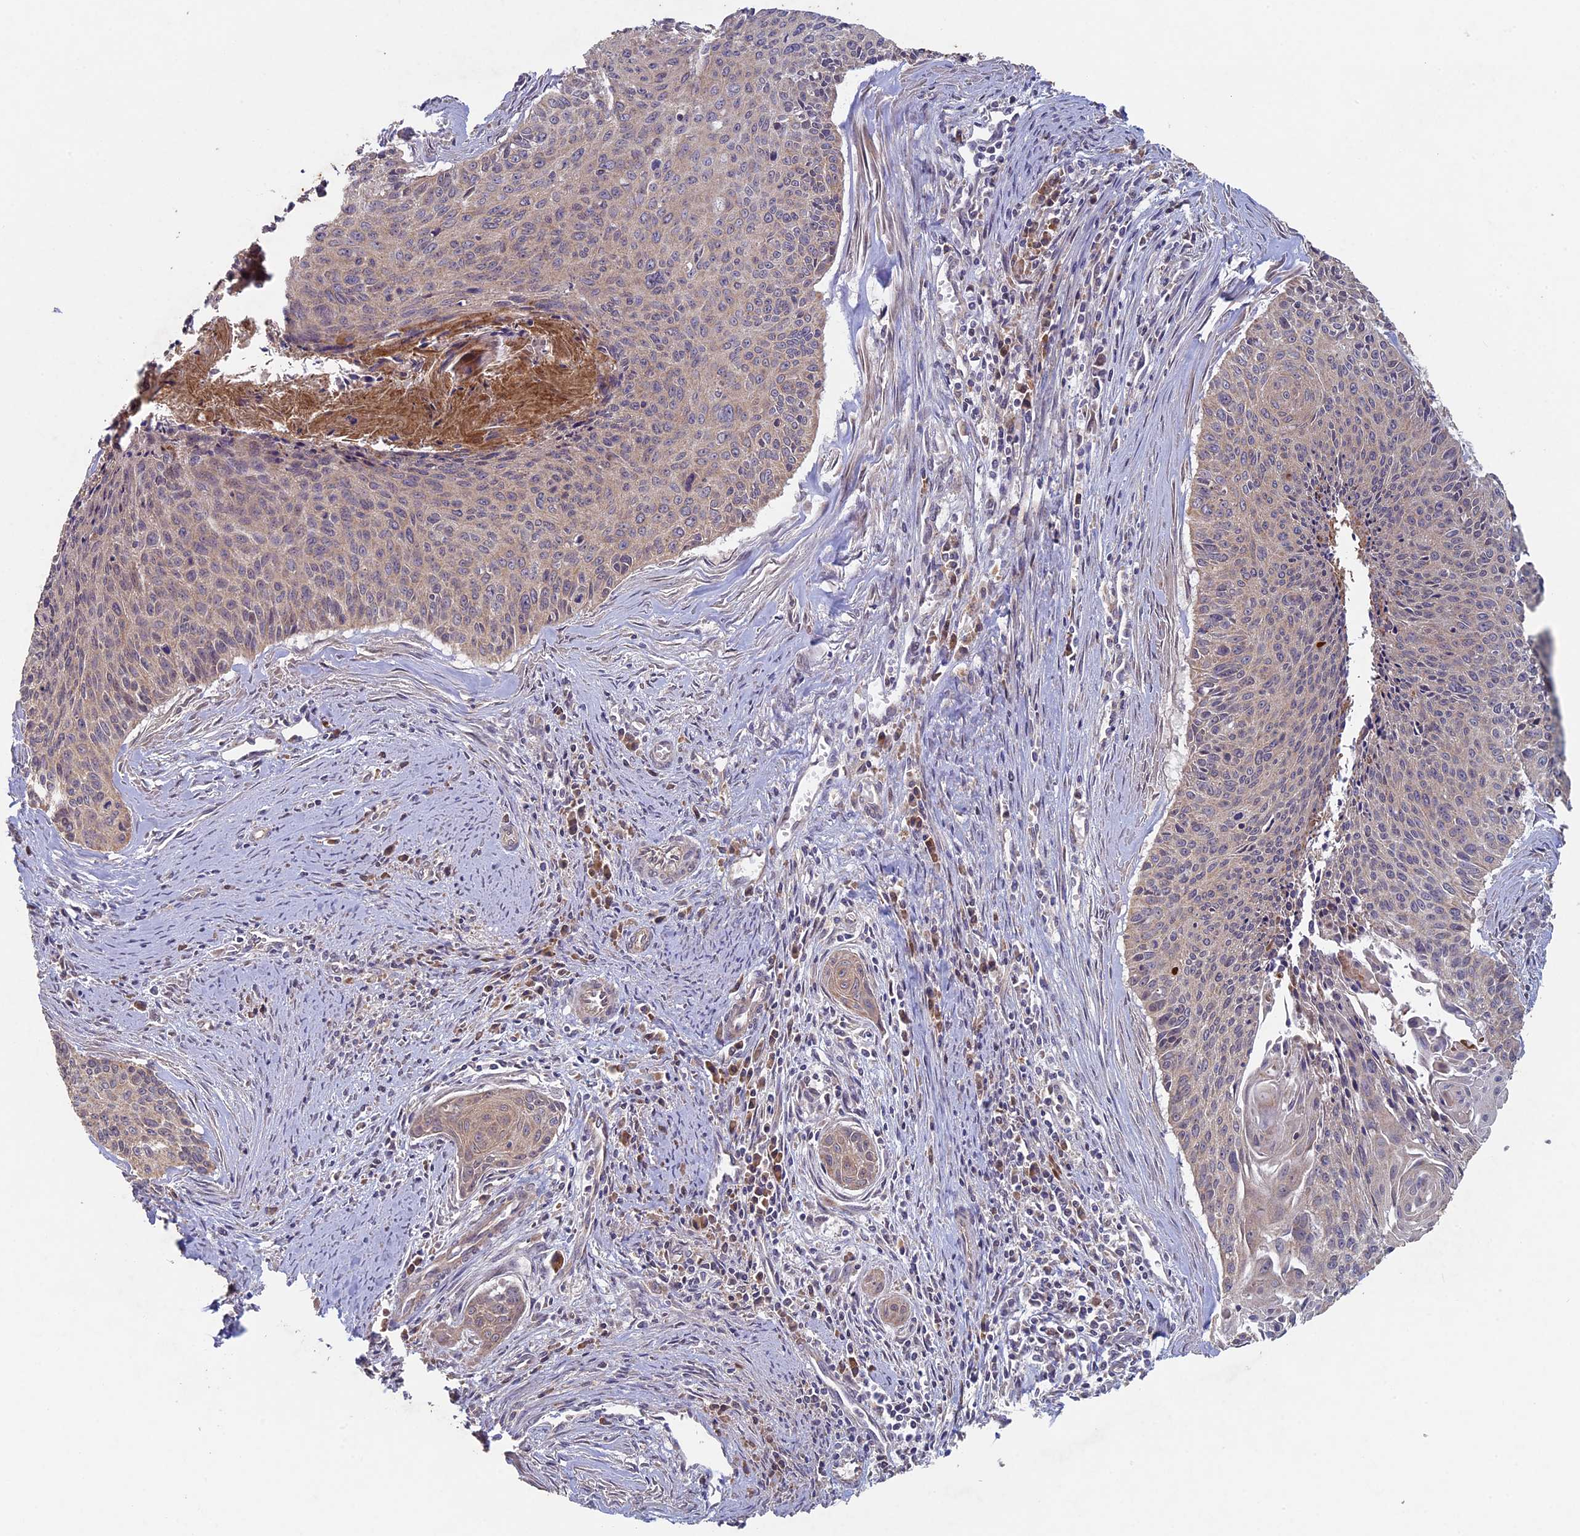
{"staining": {"intensity": "weak", "quantity": "25%-75%", "location": "cytoplasmic/membranous"}, "tissue": "cervical cancer", "cell_type": "Tumor cells", "image_type": "cancer", "snomed": [{"axis": "morphology", "description": "Squamous cell carcinoma, NOS"}, {"axis": "topography", "description": "Cervix"}], "caption": "A photomicrograph showing weak cytoplasmic/membranous expression in approximately 25%-75% of tumor cells in cervical cancer, as visualized by brown immunohistochemical staining.", "gene": "RCCD1", "patient": {"sex": "female", "age": 55}}